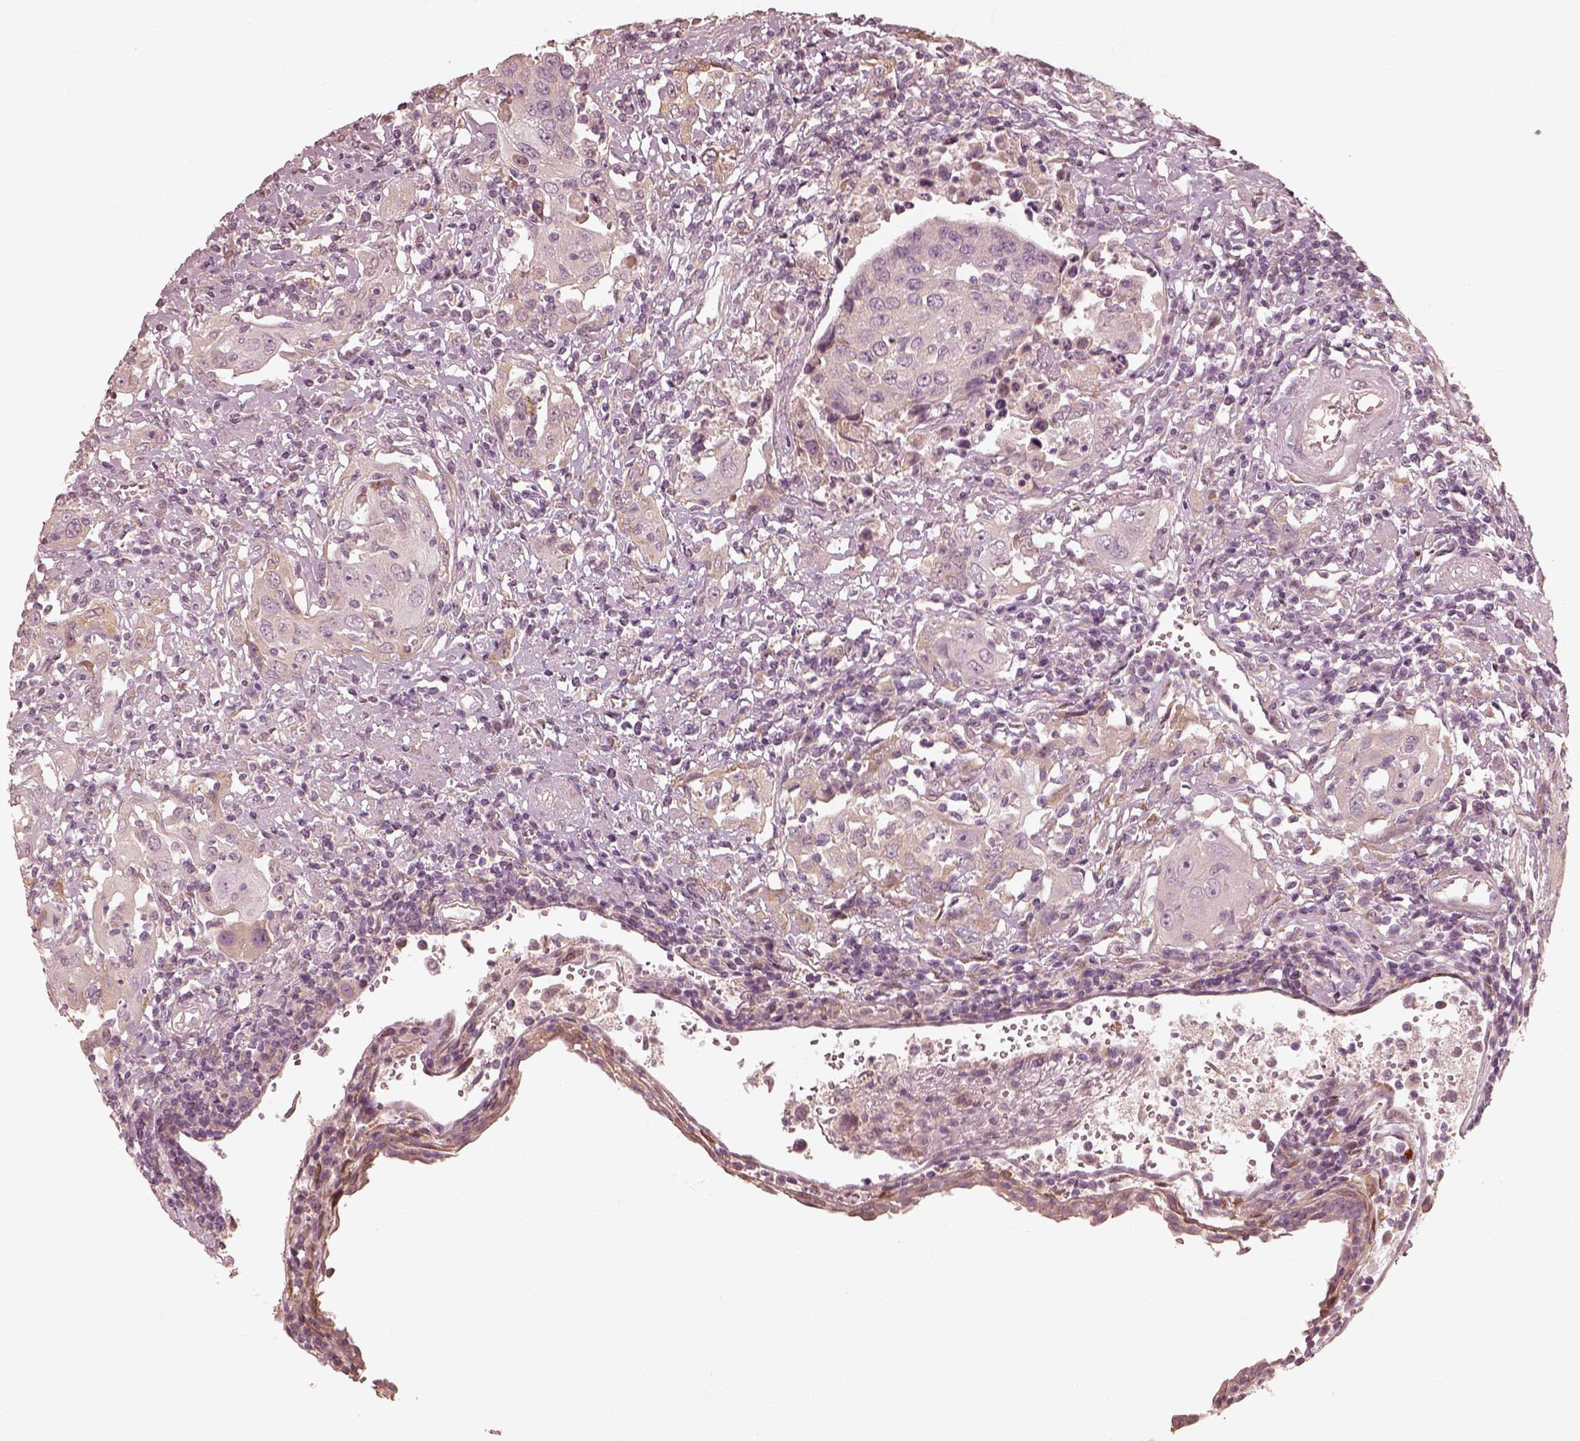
{"staining": {"intensity": "negative", "quantity": "none", "location": "none"}, "tissue": "urothelial cancer", "cell_type": "Tumor cells", "image_type": "cancer", "snomed": [{"axis": "morphology", "description": "Urothelial carcinoma, High grade"}, {"axis": "topography", "description": "Urinary bladder"}], "caption": "Tumor cells are negative for brown protein staining in high-grade urothelial carcinoma. (DAB (3,3'-diaminobenzidine) immunohistochemistry visualized using brightfield microscopy, high magnification).", "gene": "WLS", "patient": {"sex": "female", "age": 85}}